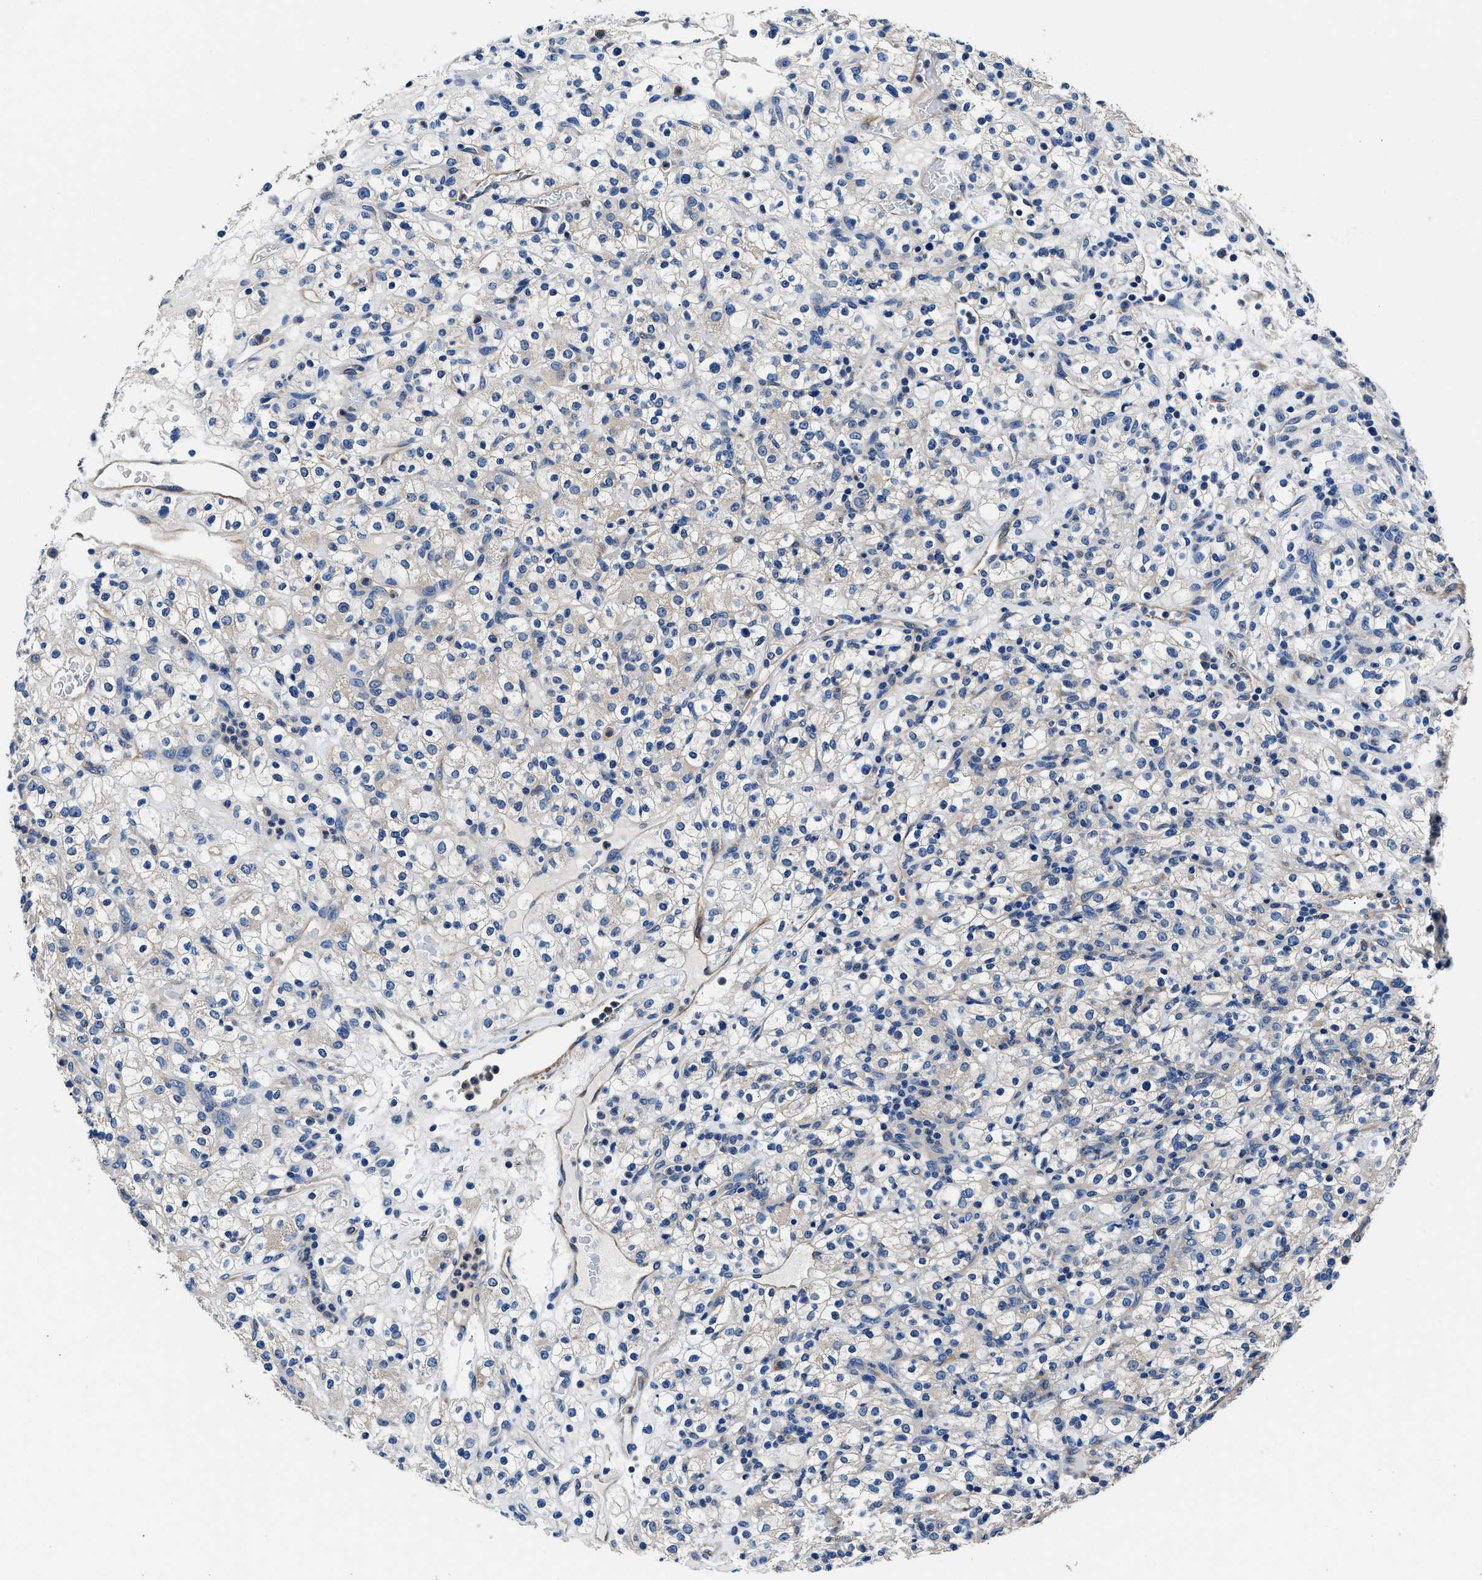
{"staining": {"intensity": "weak", "quantity": "<25%", "location": "cytoplasmic/membranous"}, "tissue": "renal cancer", "cell_type": "Tumor cells", "image_type": "cancer", "snomed": [{"axis": "morphology", "description": "Normal tissue, NOS"}, {"axis": "morphology", "description": "Adenocarcinoma, NOS"}, {"axis": "topography", "description": "Kidney"}], "caption": "This is an immunohistochemistry histopathology image of renal adenocarcinoma. There is no positivity in tumor cells.", "gene": "NEU1", "patient": {"sex": "female", "age": 72}}